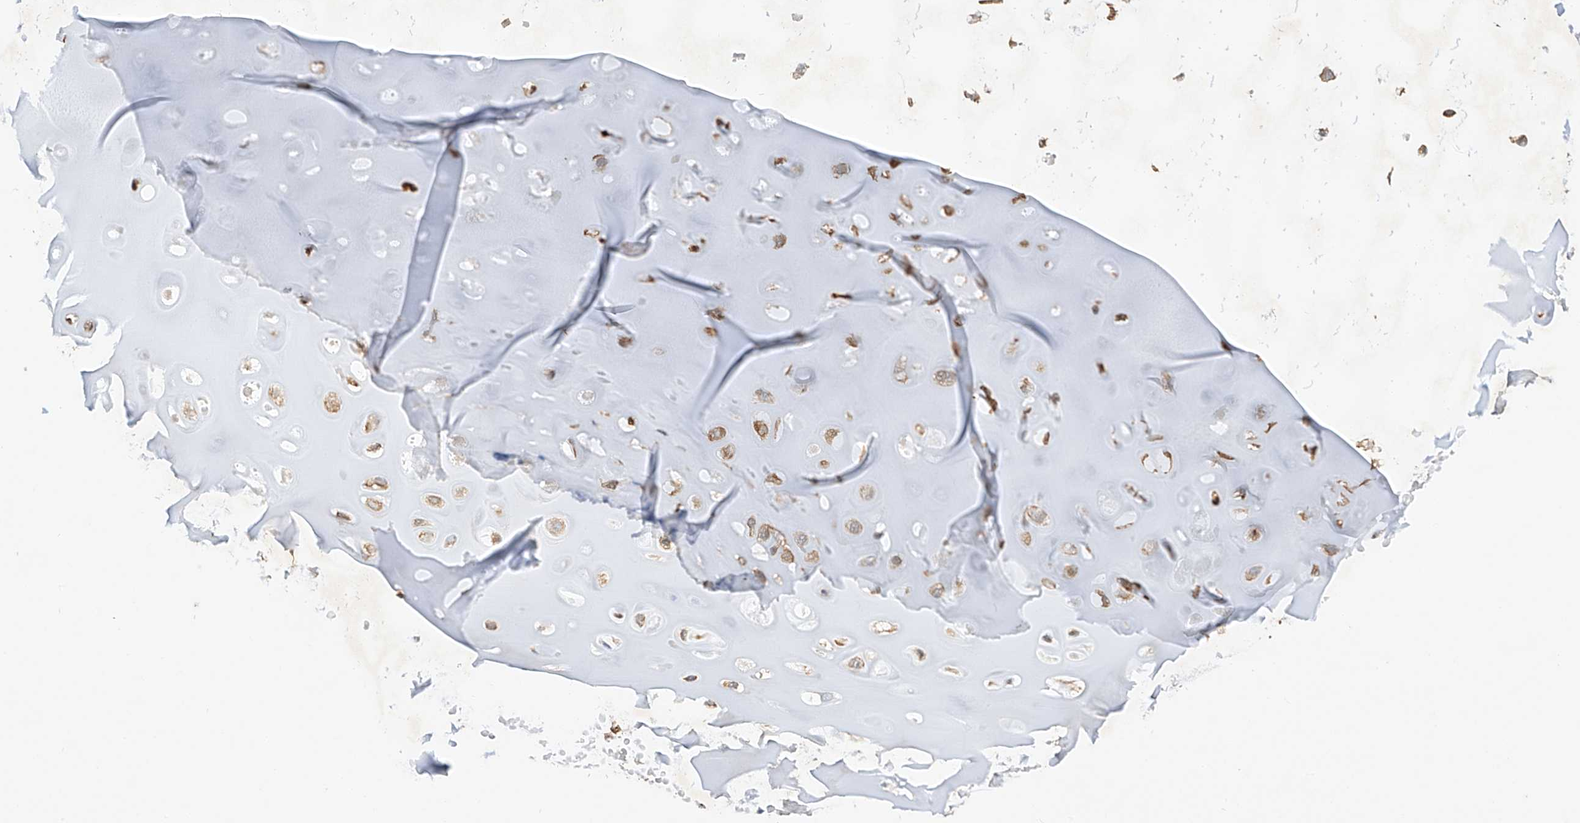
{"staining": {"intensity": "negative", "quantity": "none", "location": "none"}, "tissue": "adipose tissue", "cell_type": "Adipocytes", "image_type": "normal", "snomed": [{"axis": "morphology", "description": "Normal tissue, NOS"}, {"axis": "morphology", "description": "Basal cell carcinoma"}, {"axis": "topography", "description": "Cartilage tissue"}, {"axis": "topography", "description": "Nasopharynx"}, {"axis": "topography", "description": "Oral tissue"}], "caption": "DAB immunohistochemical staining of unremarkable human adipose tissue shows no significant expression in adipocytes. (IHC, brightfield microscopy, high magnification).", "gene": "AMD1", "patient": {"sex": "female", "age": 77}}